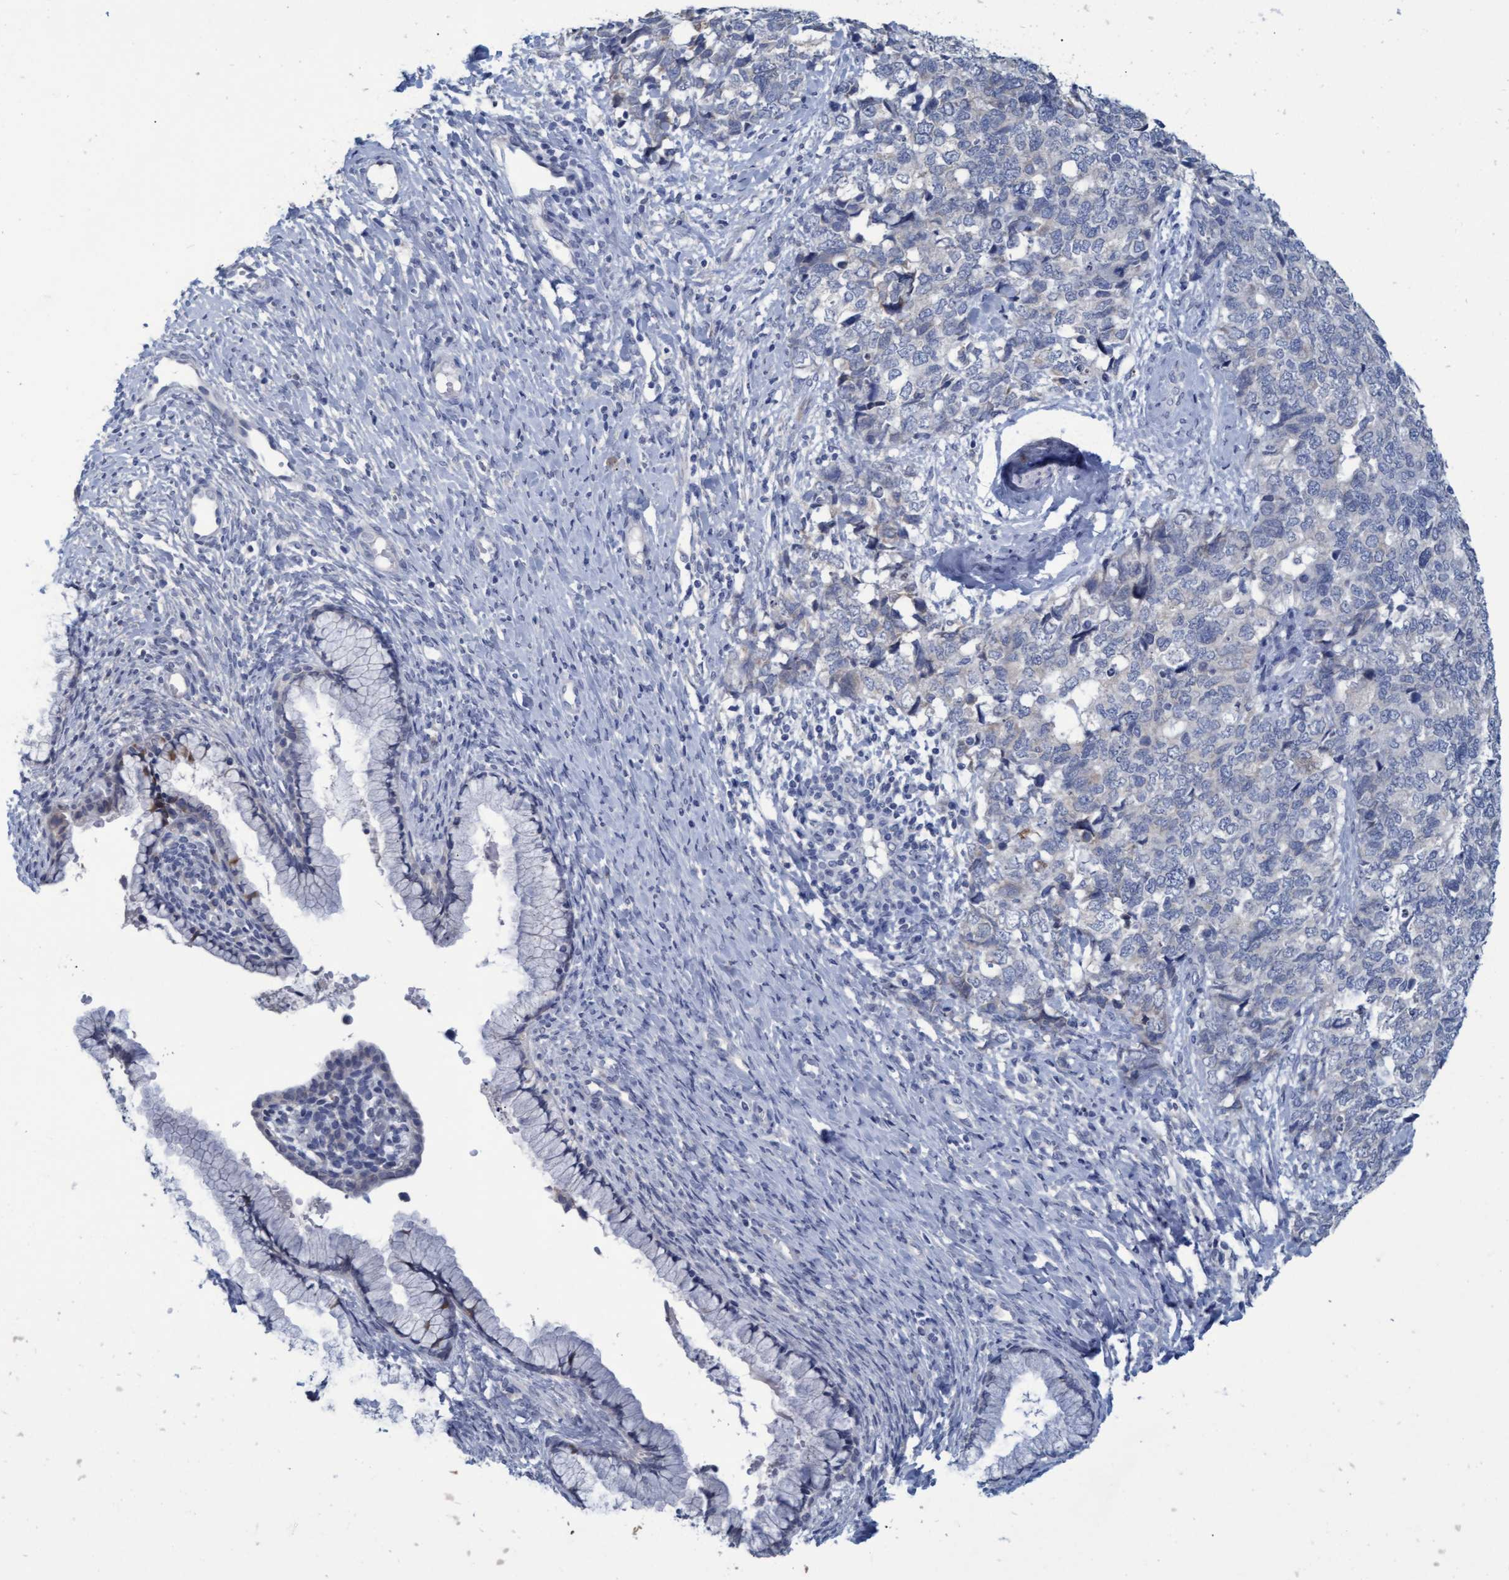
{"staining": {"intensity": "negative", "quantity": "none", "location": "none"}, "tissue": "cervical cancer", "cell_type": "Tumor cells", "image_type": "cancer", "snomed": [{"axis": "morphology", "description": "Squamous cell carcinoma, NOS"}, {"axis": "topography", "description": "Cervix"}], "caption": "Protein analysis of cervical squamous cell carcinoma reveals no significant staining in tumor cells.", "gene": "SSTR3", "patient": {"sex": "female", "age": 63}}